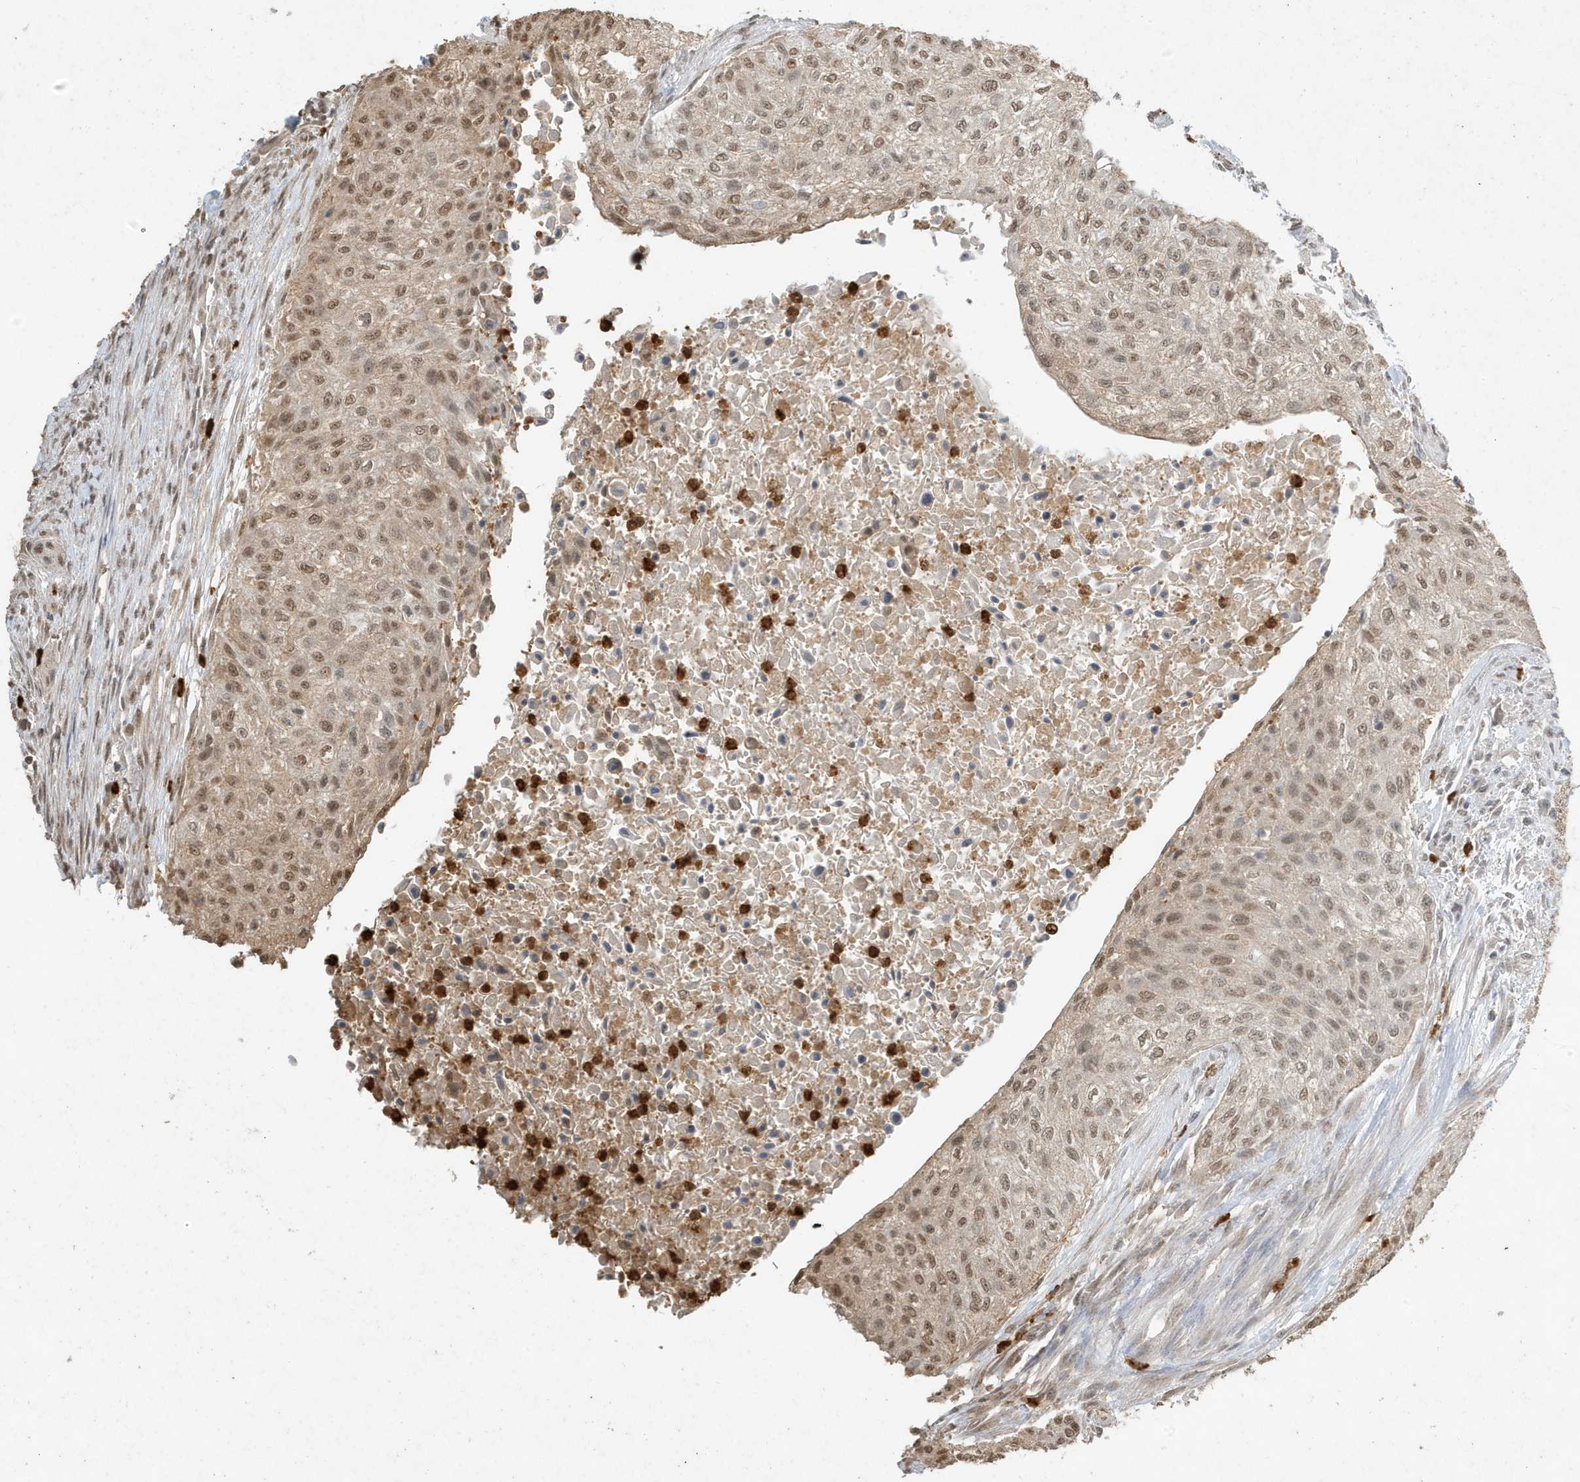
{"staining": {"intensity": "moderate", "quantity": ">75%", "location": "nuclear"}, "tissue": "urothelial cancer", "cell_type": "Tumor cells", "image_type": "cancer", "snomed": [{"axis": "morphology", "description": "Urothelial carcinoma, High grade"}, {"axis": "topography", "description": "Urinary bladder"}], "caption": "About >75% of tumor cells in urothelial cancer reveal moderate nuclear protein staining as visualized by brown immunohistochemical staining.", "gene": "DEFA1", "patient": {"sex": "male", "age": 35}}